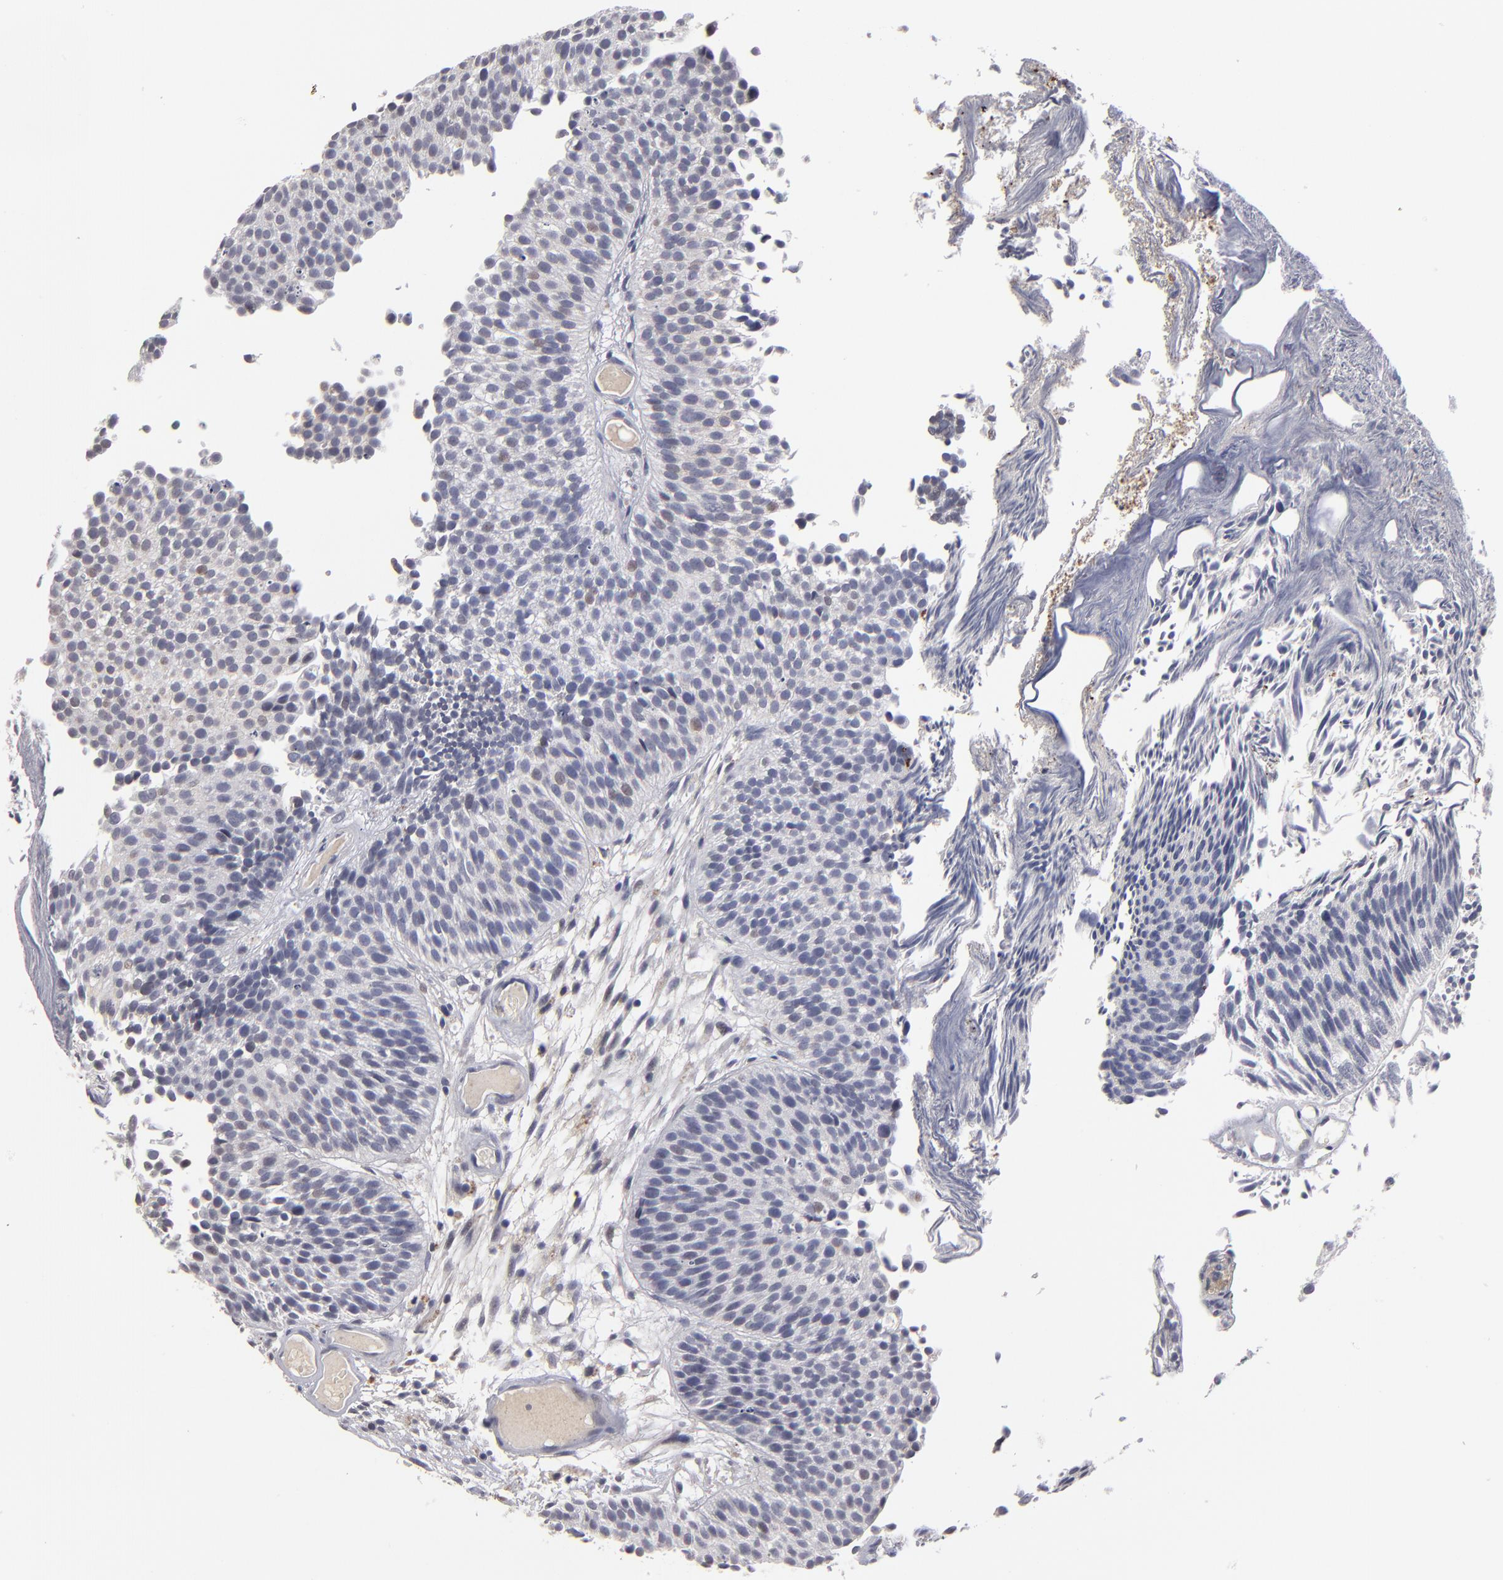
{"staining": {"intensity": "negative", "quantity": "none", "location": "none"}, "tissue": "urothelial cancer", "cell_type": "Tumor cells", "image_type": "cancer", "snomed": [{"axis": "morphology", "description": "Urothelial carcinoma, Low grade"}, {"axis": "topography", "description": "Urinary bladder"}], "caption": "Tumor cells are negative for protein expression in human urothelial cancer.", "gene": "GPM6B", "patient": {"sex": "male", "age": 84}}